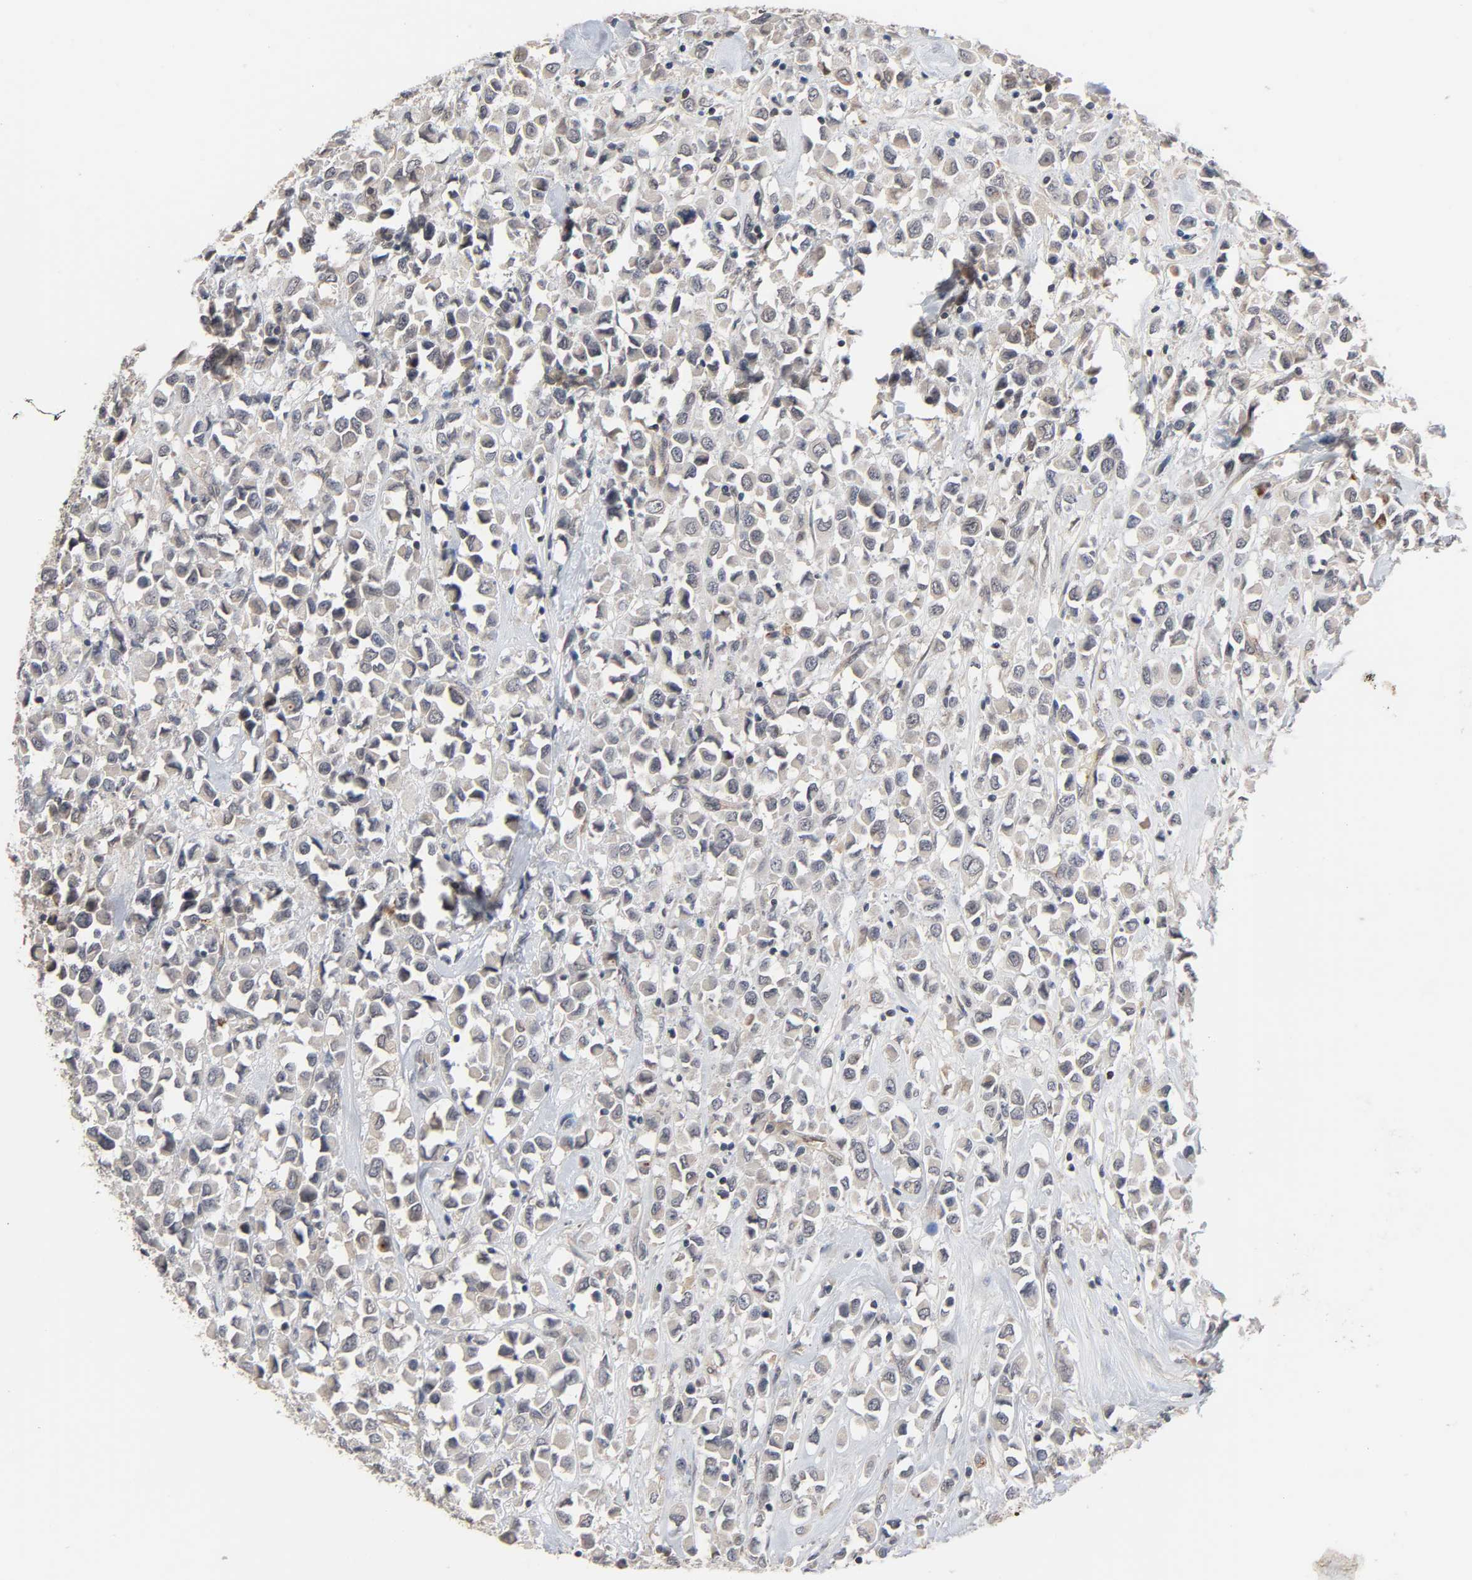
{"staining": {"intensity": "weak", "quantity": ">75%", "location": "cytoplasmic/membranous"}, "tissue": "breast cancer", "cell_type": "Tumor cells", "image_type": "cancer", "snomed": [{"axis": "morphology", "description": "Duct carcinoma"}, {"axis": "topography", "description": "Breast"}], "caption": "Immunohistochemical staining of breast cancer (infiltrating ductal carcinoma) reveals weak cytoplasmic/membranous protein positivity in about >75% of tumor cells.", "gene": "CCDC175", "patient": {"sex": "female", "age": 61}}